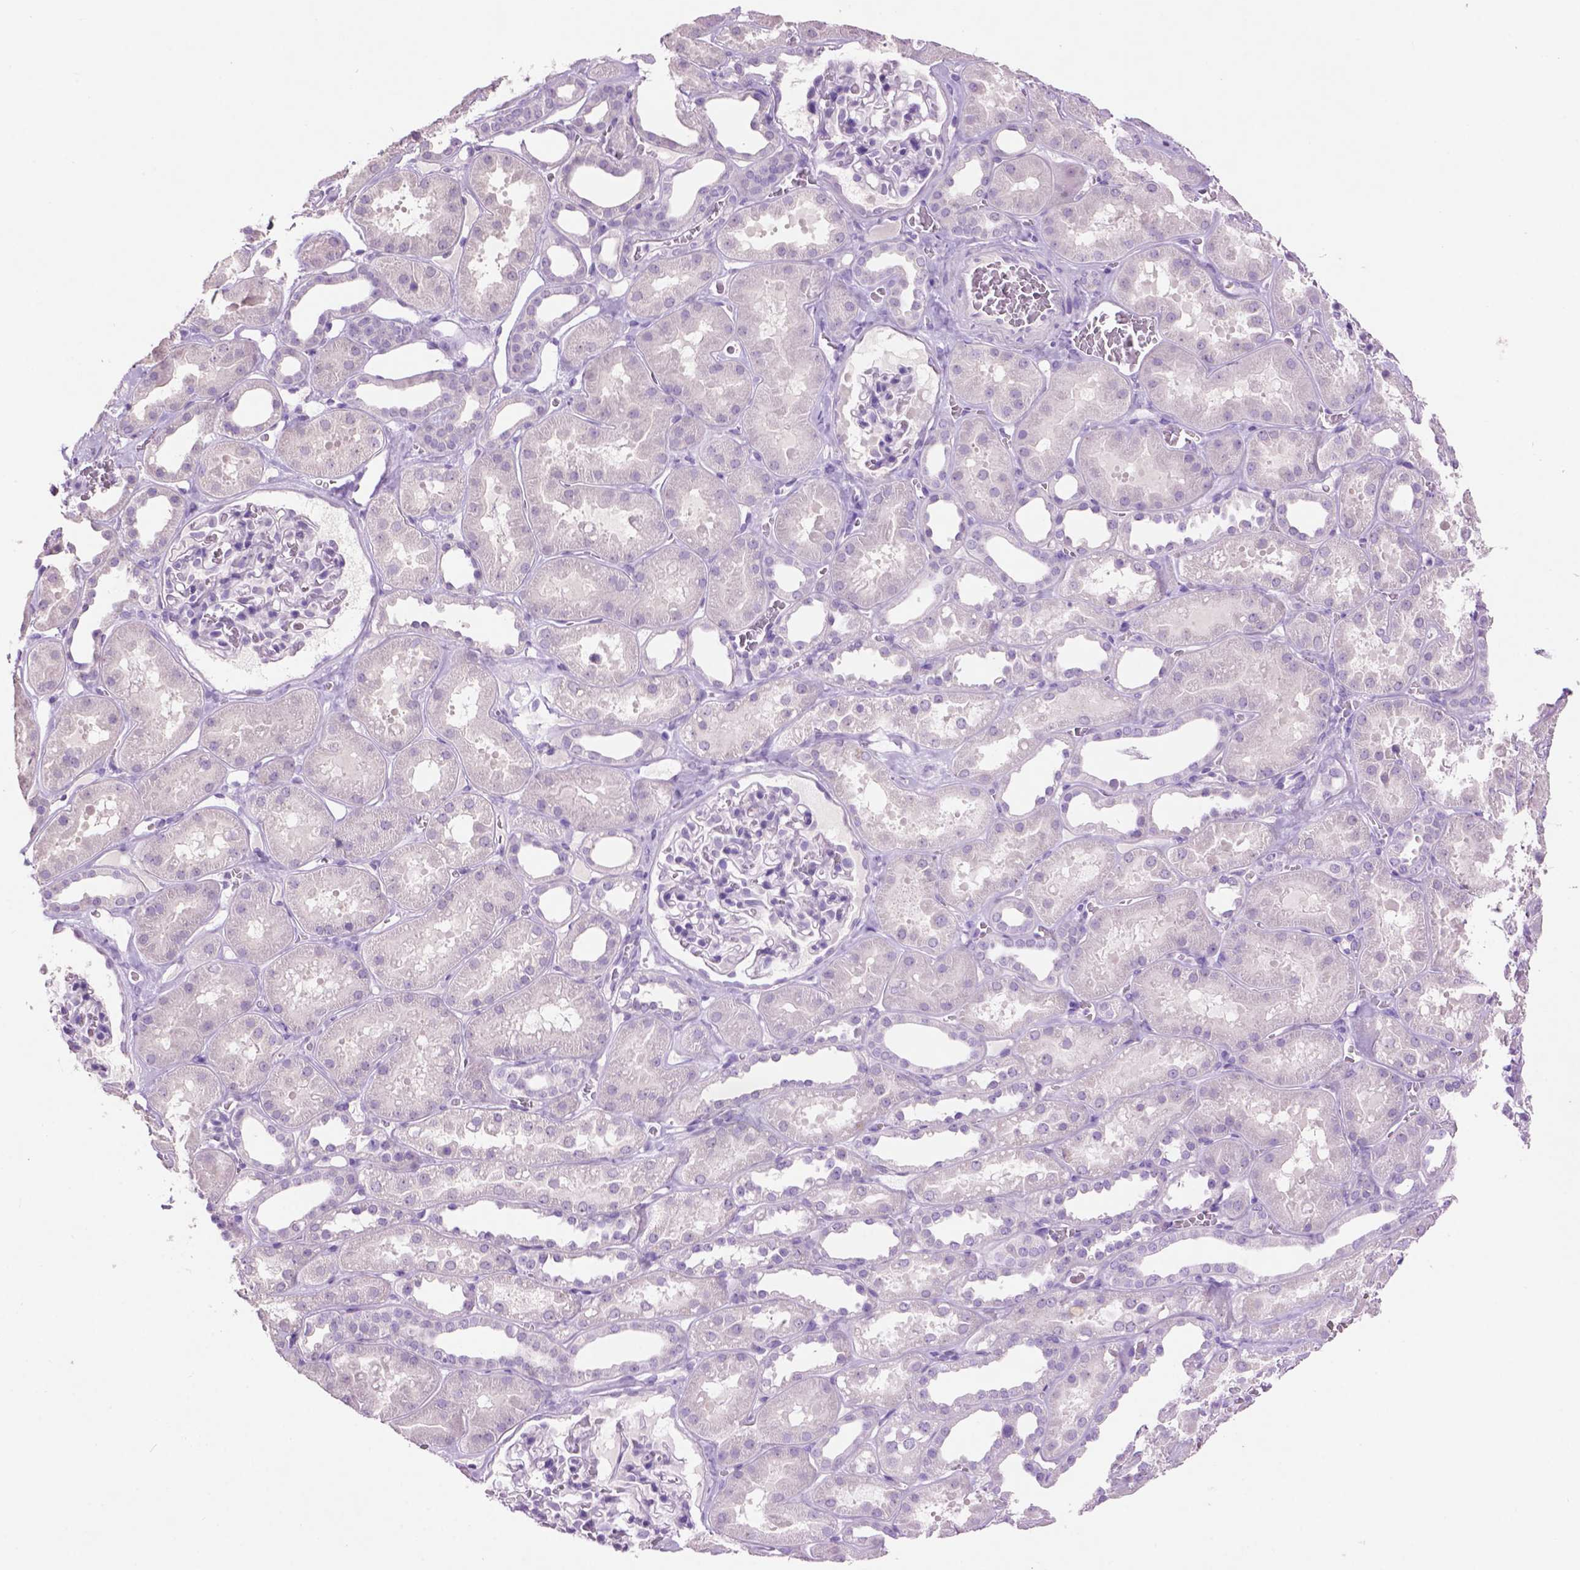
{"staining": {"intensity": "negative", "quantity": "none", "location": "none"}, "tissue": "kidney", "cell_type": "Cells in glomeruli", "image_type": "normal", "snomed": [{"axis": "morphology", "description": "Normal tissue, NOS"}, {"axis": "topography", "description": "Kidney"}], "caption": "This is a micrograph of immunohistochemistry staining of unremarkable kidney, which shows no staining in cells in glomeruli. The staining was performed using DAB (3,3'-diaminobenzidine) to visualize the protein expression in brown, while the nuclei were stained in blue with hematoxylin (Magnification: 20x).", "gene": "CRYBA4", "patient": {"sex": "female", "age": 41}}